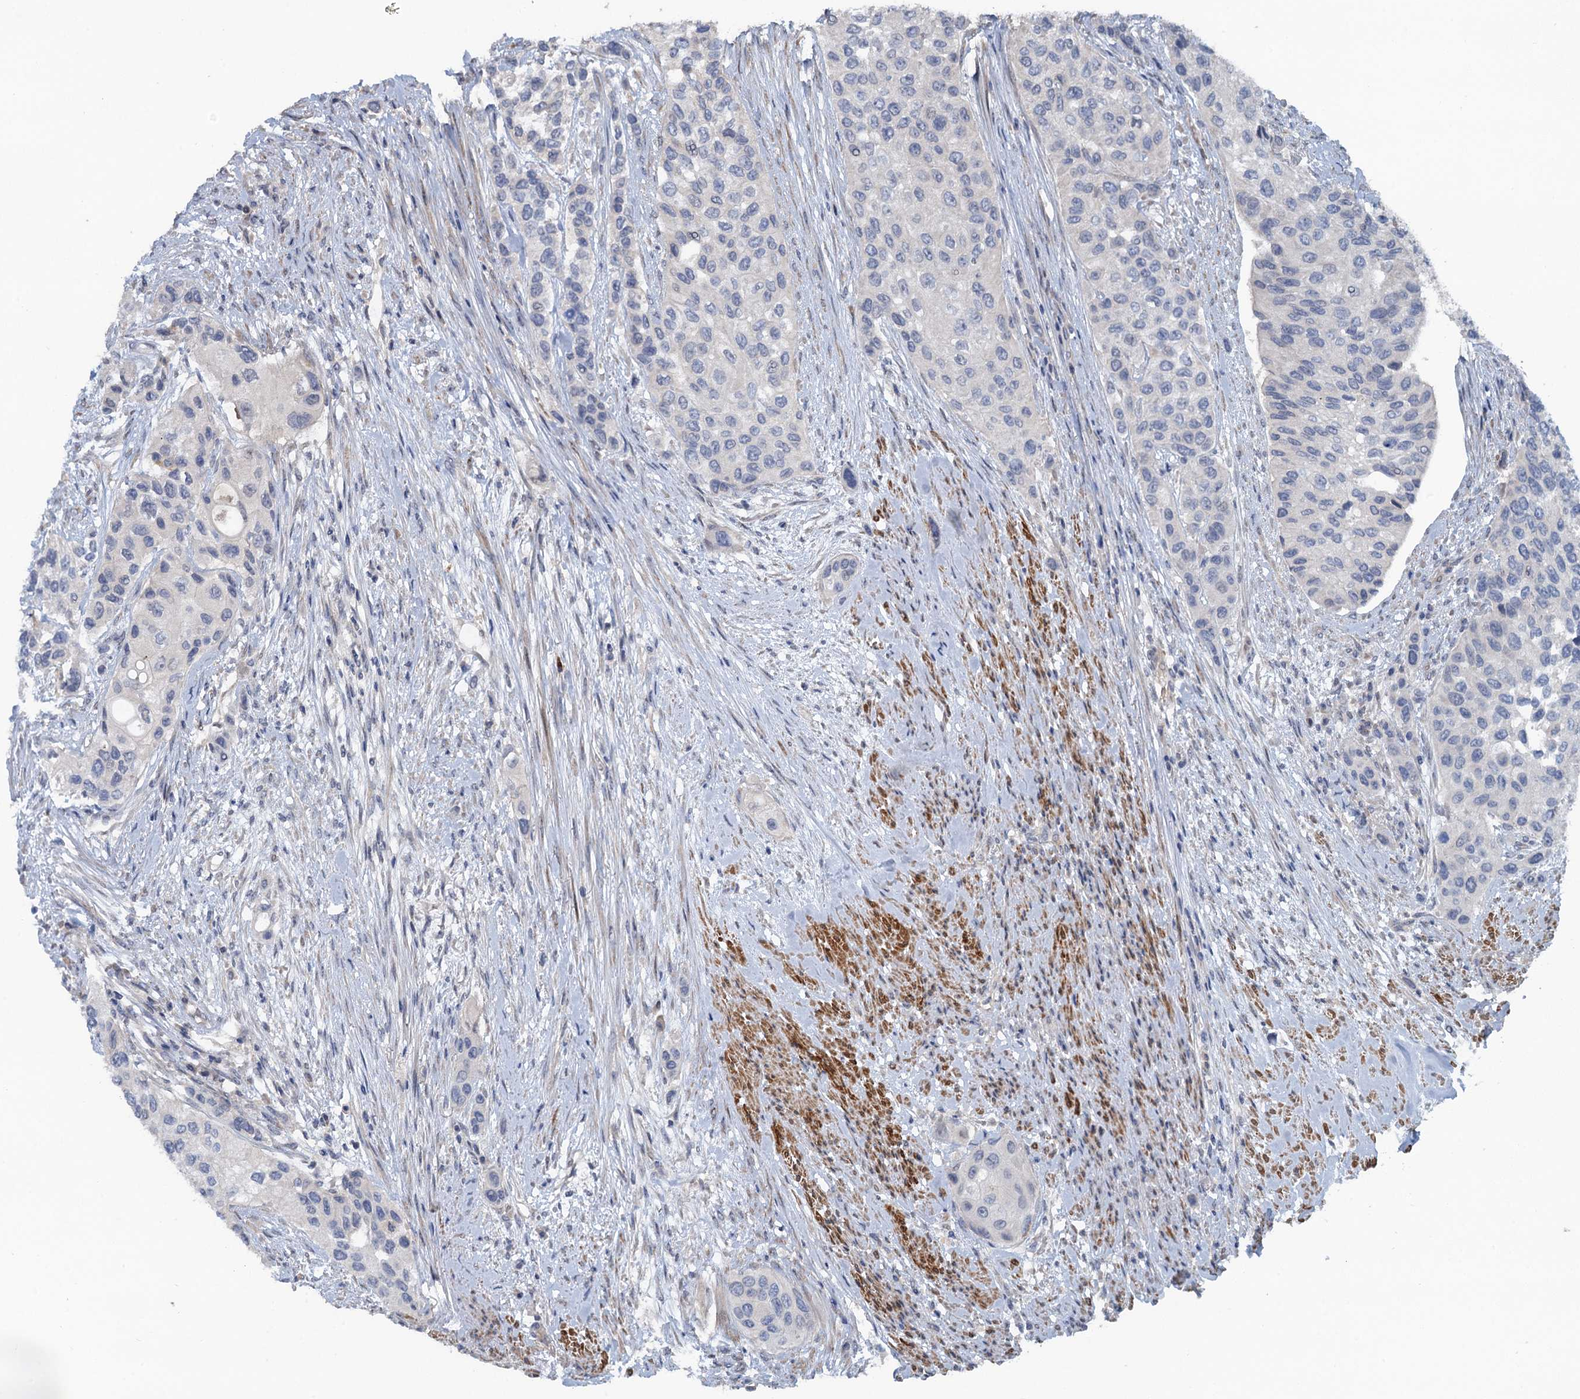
{"staining": {"intensity": "negative", "quantity": "none", "location": "none"}, "tissue": "urothelial cancer", "cell_type": "Tumor cells", "image_type": "cancer", "snomed": [{"axis": "morphology", "description": "Normal tissue, NOS"}, {"axis": "morphology", "description": "Urothelial carcinoma, High grade"}, {"axis": "topography", "description": "Vascular tissue"}, {"axis": "topography", "description": "Urinary bladder"}], "caption": "This is an IHC micrograph of high-grade urothelial carcinoma. There is no positivity in tumor cells.", "gene": "MYO16", "patient": {"sex": "female", "age": 56}}